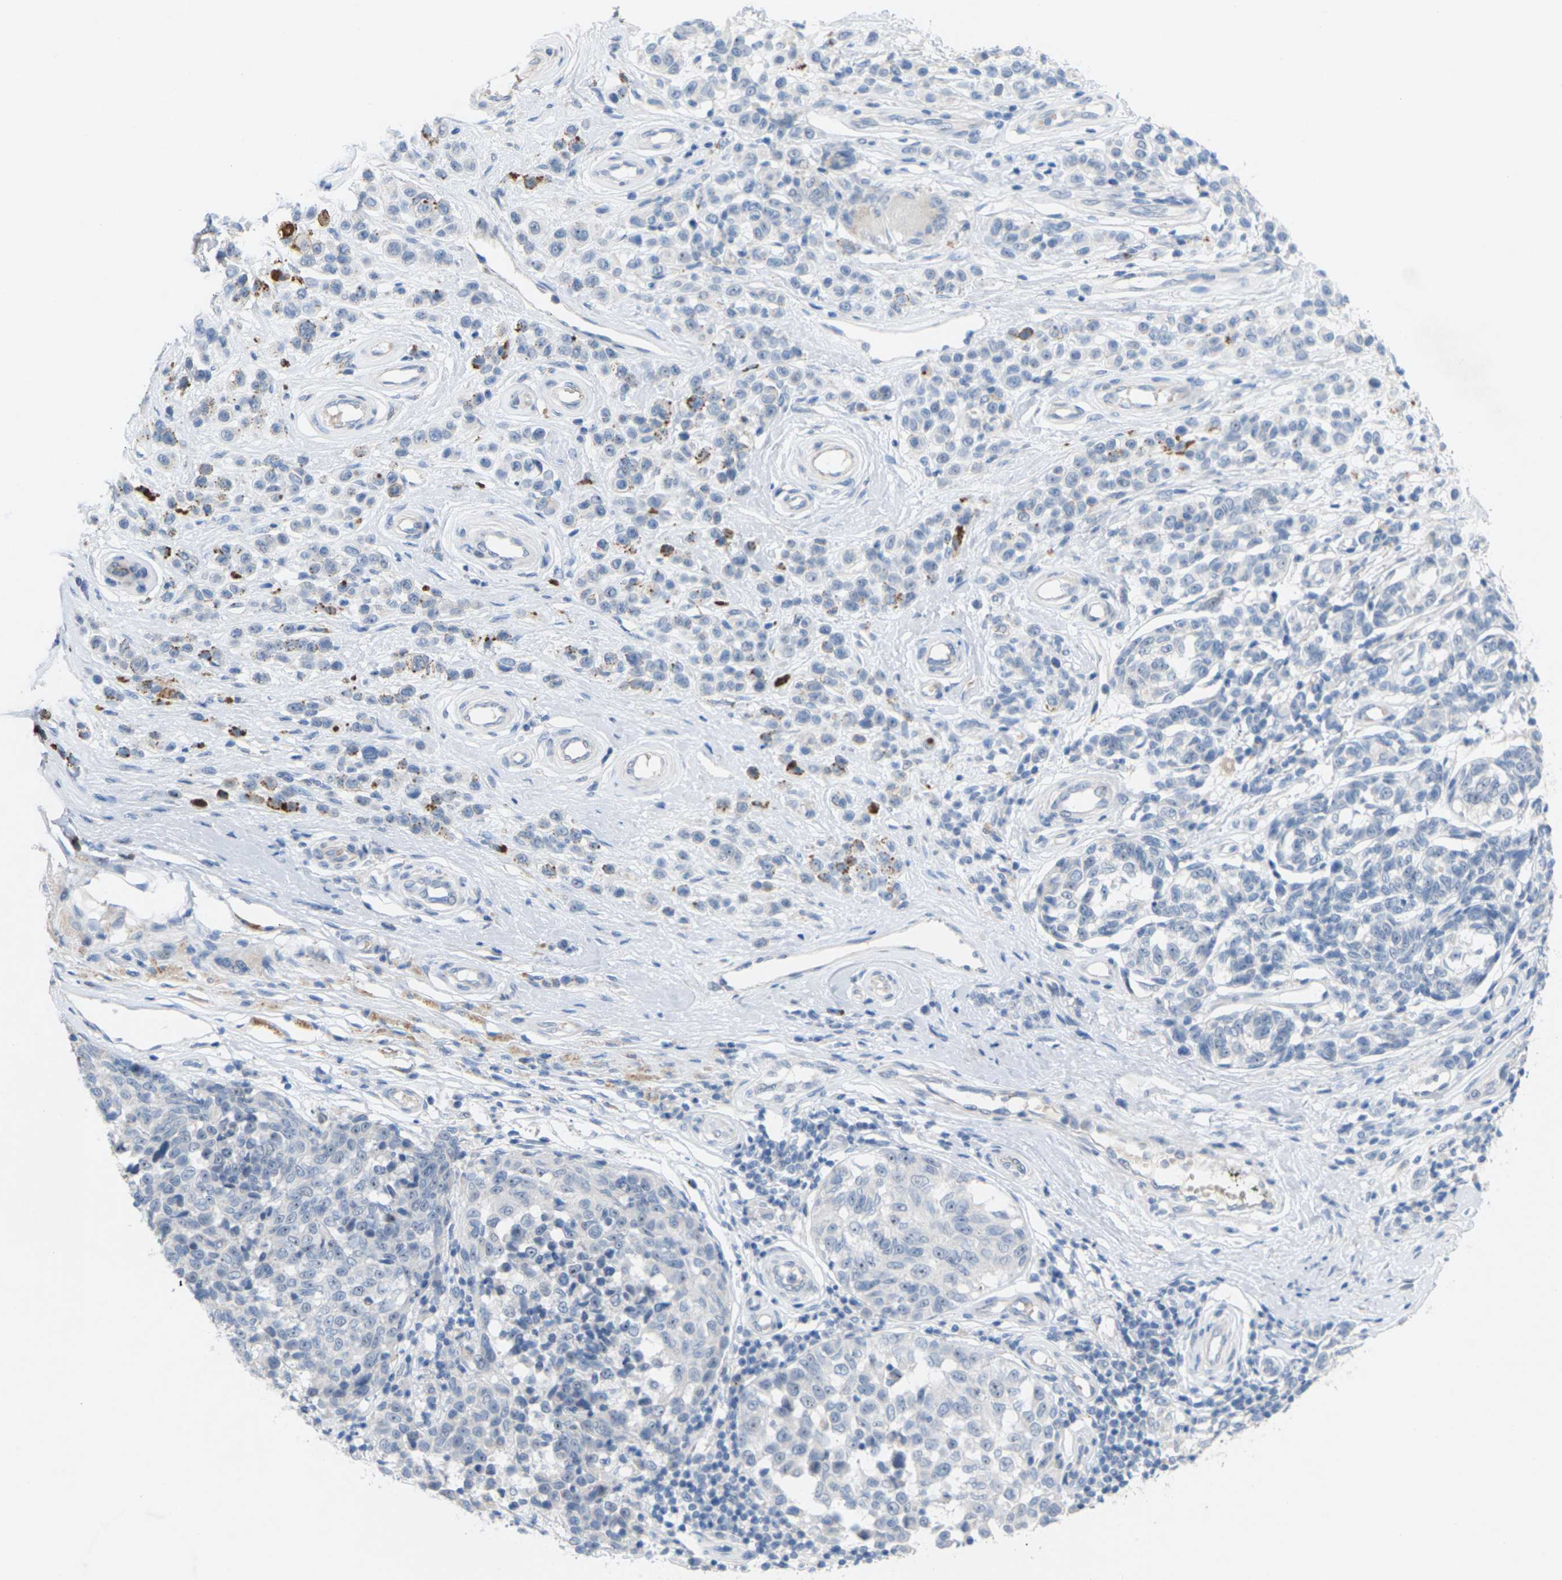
{"staining": {"intensity": "negative", "quantity": "none", "location": "none"}, "tissue": "melanoma", "cell_type": "Tumor cells", "image_type": "cancer", "snomed": [{"axis": "morphology", "description": "Malignant melanoma, NOS"}, {"axis": "topography", "description": "Skin"}], "caption": "This is an IHC micrograph of human melanoma. There is no staining in tumor cells.", "gene": "CLDN3", "patient": {"sex": "female", "age": 64}}